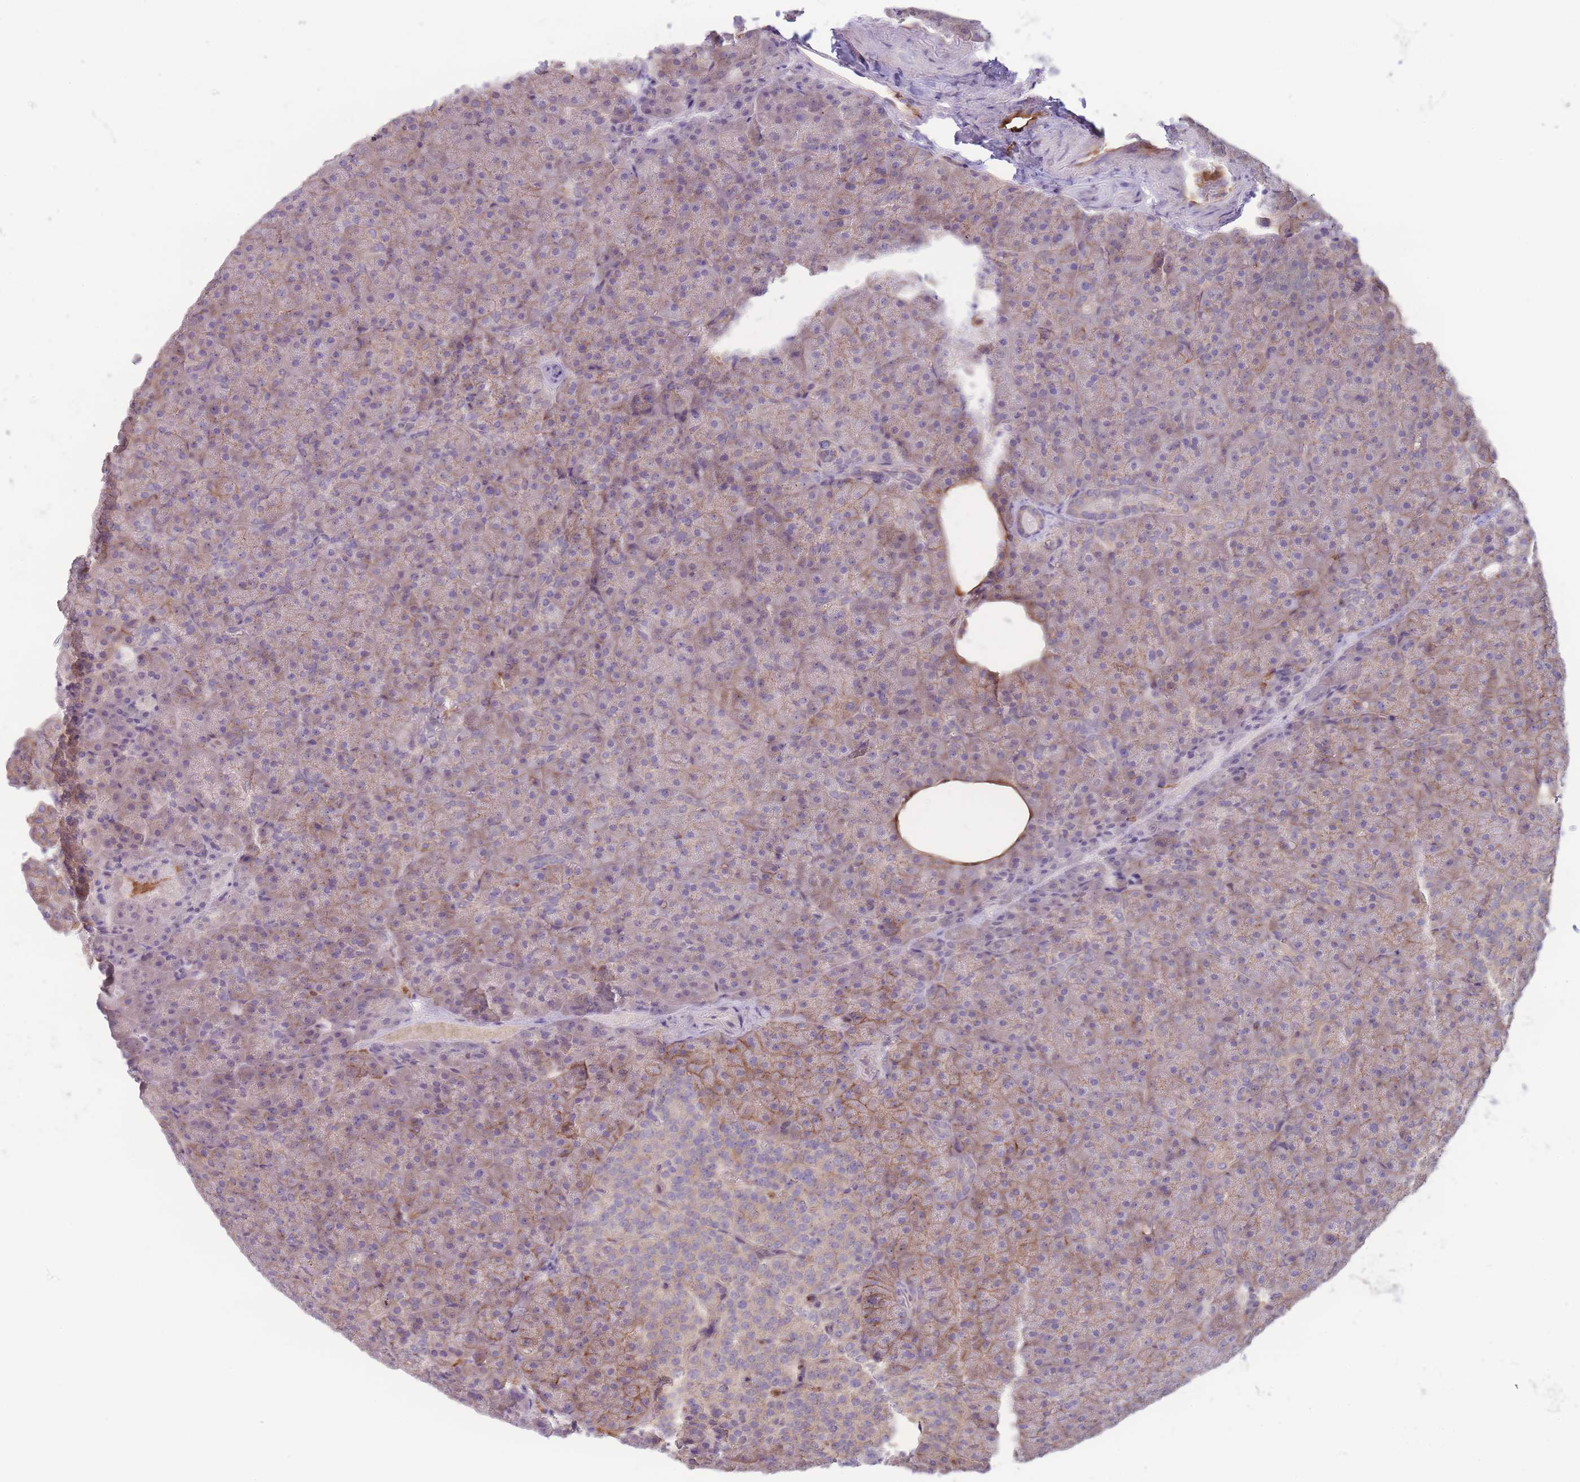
{"staining": {"intensity": "moderate", "quantity": "<25%", "location": "cytoplasmic/membranous"}, "tissue": "pancreas", "cell_type": "Exocrine glandular cells", "image_type": "normal", "snomed": [{"axis": "morphology", "description": "Normal tissue, NOS"}, {"axis": "topography", "description": "Pancreas"}], "caption": "A high-resolution image shows immunohistochemistry staining of unremarkable pancreas, which displays moderate cytoplasmic/membranous staining in approximately <25% of exocrine glandular cells.", "gene": "STEAP3", "patient": {"sex": "female", "age": 74}}